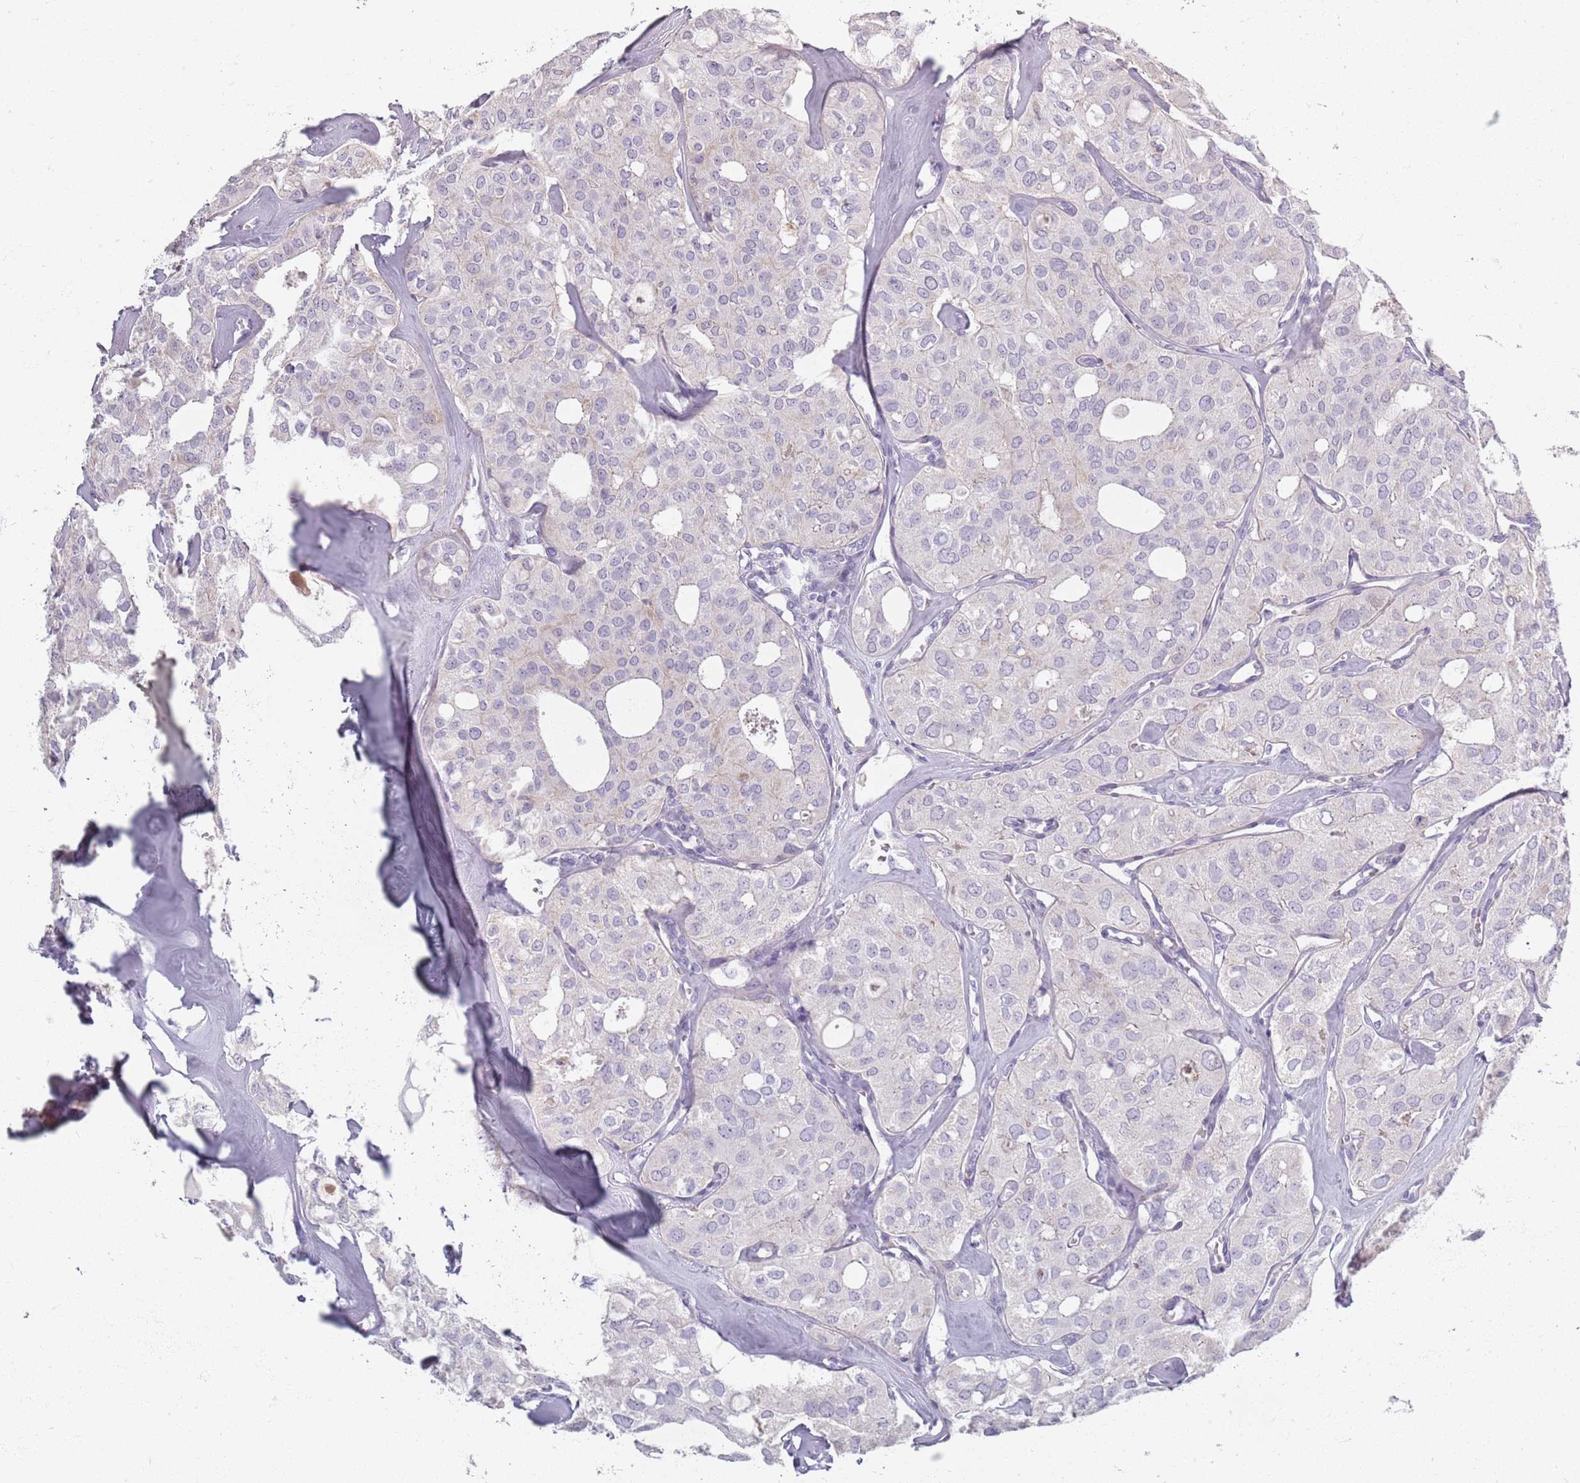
{"staining": {"intensity": "negative", "quantity": "none", "location": "none"}, "tissue": "thyroid cancer", "cell_type": "Tumor cells", "image_type": "cancer", "snomed": [{"axis": "morphology", "description": "Follicular adenoma carcinoma, NOS"}, {"axis": "topography", "description": "Thyroid gland"}], "caption": "An immunohistochemistry (IHC) micrograph of thyroid cancer (follicular adenoma carcinoma) is shown. There is no staining in tumor cells of thyroid cancer (follicular adenoma carcinoma).", "gene": "SYNGR3", "patient": {"sex": "male", "age": 75}}